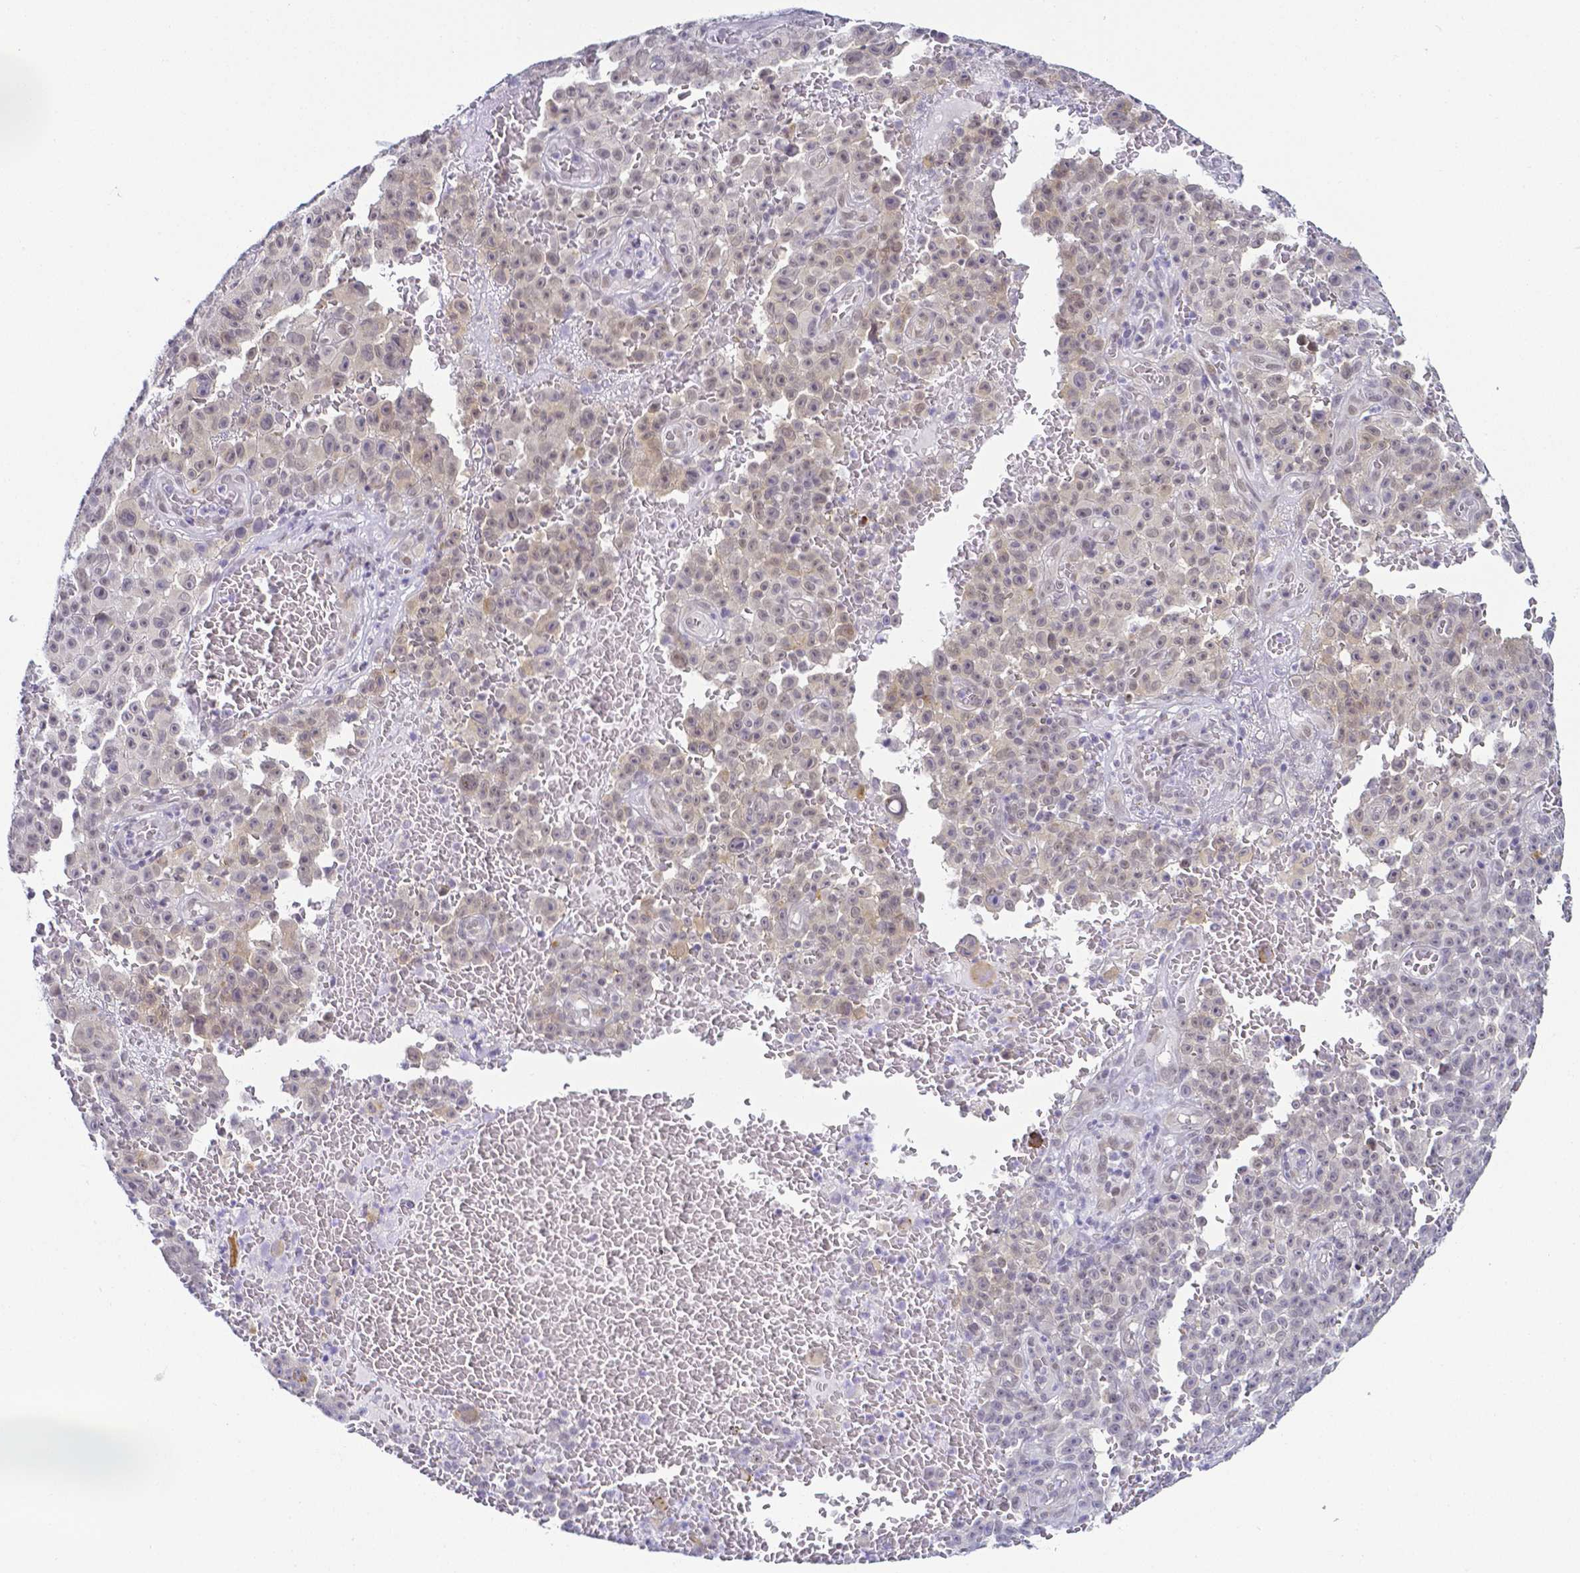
{"staining": {"intensity": "weak", "quantity": "25%-75%", "location": "nuclear"}, "tissue": "melanoma", "cell_type": "Tumor cells", "image_type": "cancer", "snomed": [{"axis": "morphology", "description": "Malignant melanoma, NOS"}, {"axis": "topography", "description": "Skin"}], "caption": "Brown immunohistochemical staining in human melanoma shows weak nuclear positivity in about 25%-75% of tumor cells. (DAB (3,3'-diaminobenzidine) = brown stain, brightfield microscopy at high magnification).", "gene": "FAM83G", "patient": {"sex": "female", "age": 82}}